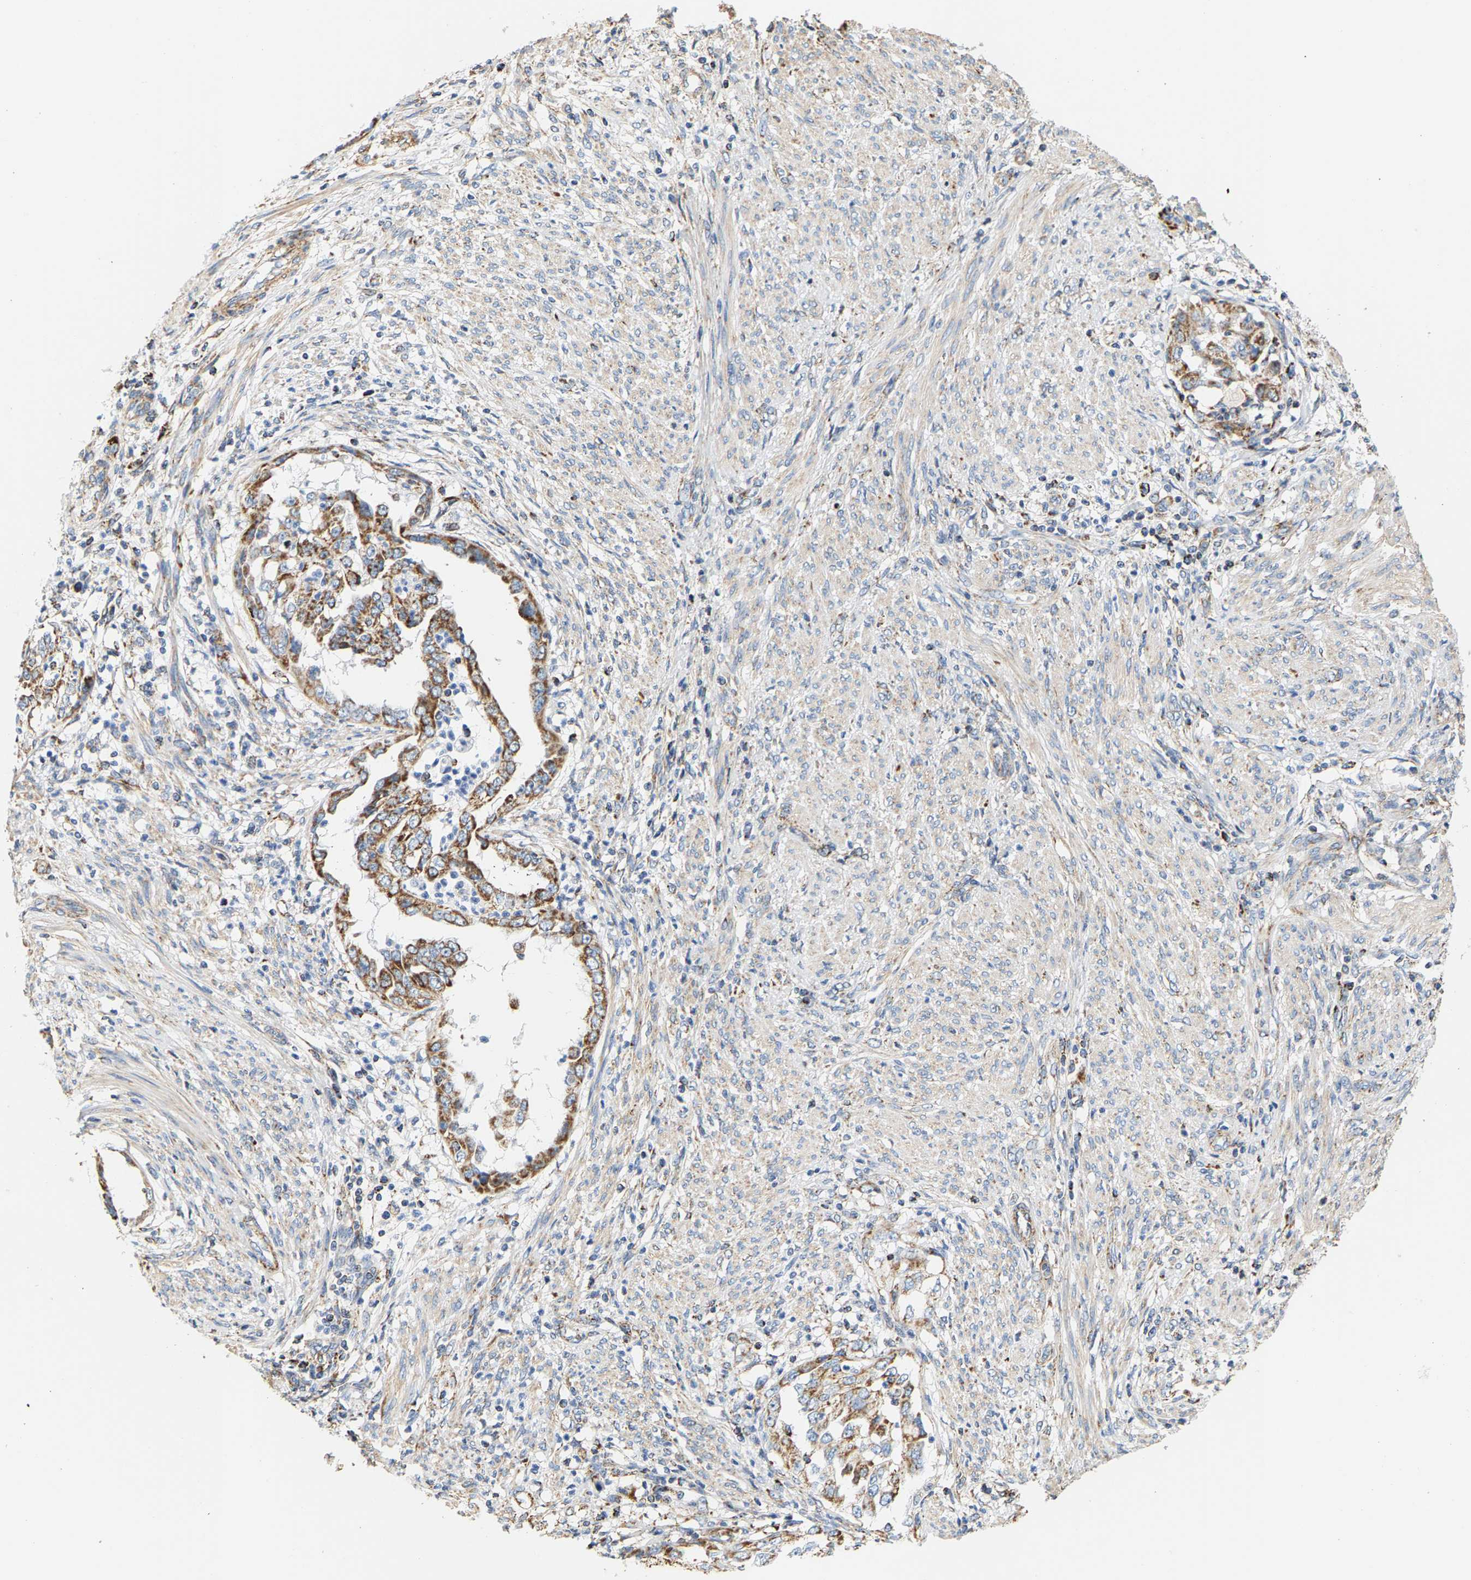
{"staining": {"intensity": "strong", "quantity": ">75%", "location": "cytoplasmic/membranous"}, "tissue": "endometrial cancer", "cell_type": "Tumor cells", "image_type": "cancer", "snomed": [{"axis": "morphology", "description": "Adenocarcinoma, NOS"}, {"axis": "topography", "description": "Endometrium"}], "caption": "Immunohistochemistry (DAB) staining of human endometrial cancer exhibits strong cytoplasmic/membranous protein expression in about >75% of tumor cells.", "gene": "SHMT2", "patient": {"sex": "female", "age": 85}}